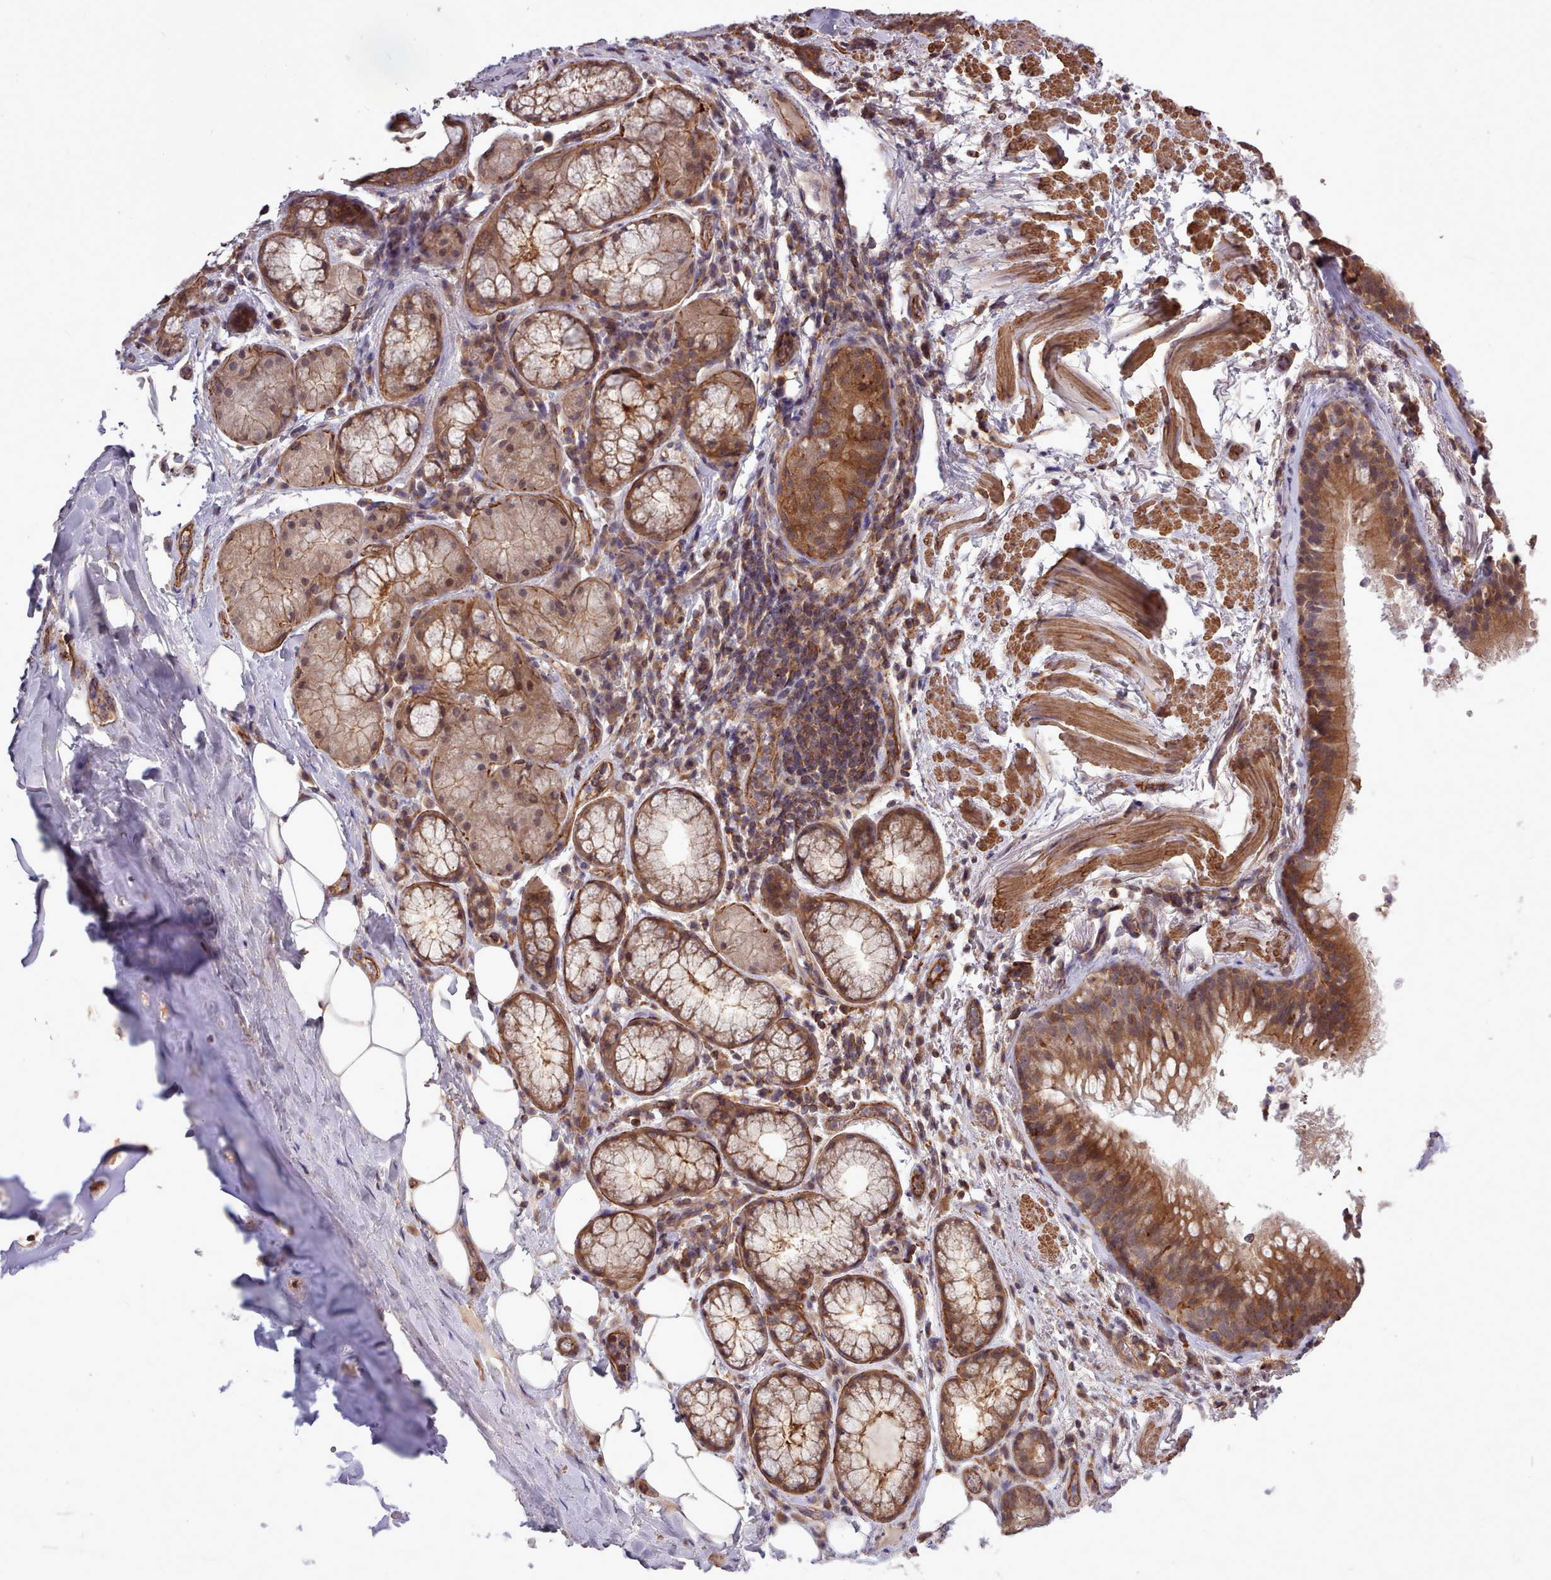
{"staining": {"intensity": "weak", "quantity": ">75%", "location": "cytoplasmic/membranous"}, "tissue": "adipose tissue", "cell_type": "Adipocytes", "image_type": "normal", "snomed": [{"axis": "morphology", "description": "Normal tissue, NOS"}, {"axis": "topography", "description": "Lymph node"}, {"axis": "topography", "description": "Cartilage tissue"}, {"axis": "topography", "description": "Bronchus"}], "caption": "Adipose tissue was stained to show a protein in brown. There is low levels of weak cytoplasmic/membranous expression in about >75% of adipocytes.", "gene": "STUB1", "patient": {"sex": "male", "age": 63}}